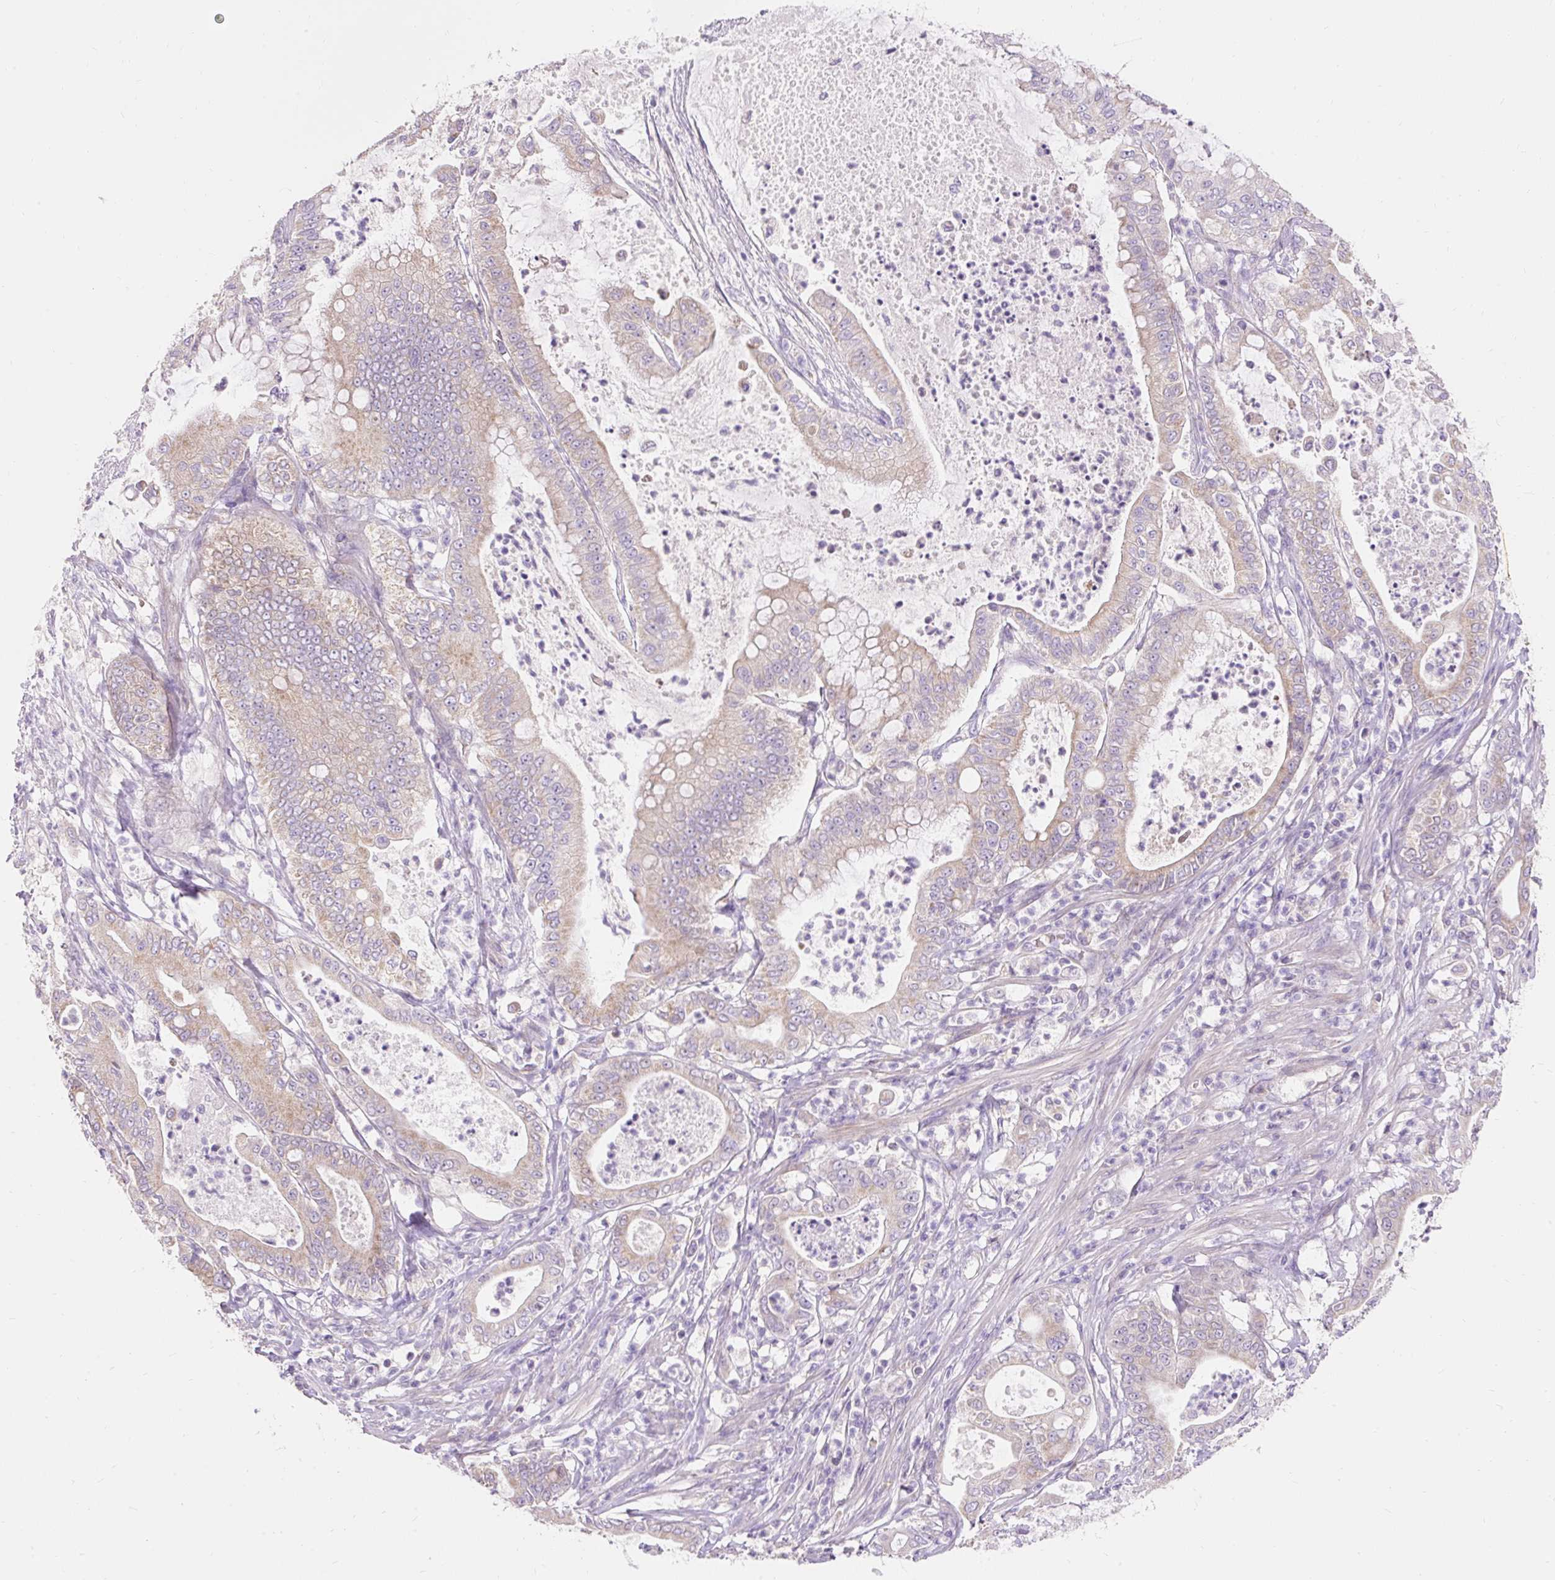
{"staining": {"intensity": "weak", "quantity": "25%-75%", "location": "cytoplasmic/membranous"}, "tissue": "pancreatic cancer", "cell_type": "Tumor cells", "image_type": "cancer", "snomed": [{"axis": "morphology", "description": "Adenocarcinoma, NOS"}, {"axis": "topography", "description": "Pancreas"}], "caption": "A high-resolution micrograph shows IHC staining of pancreatic cancer (adenocarcinoma), which reveals weak cytoplasmic/membranous staining in about 25%-75% of tumor cells.", "gene": "PMAIP1", "patient": {"sex": "male", "age": 71}}